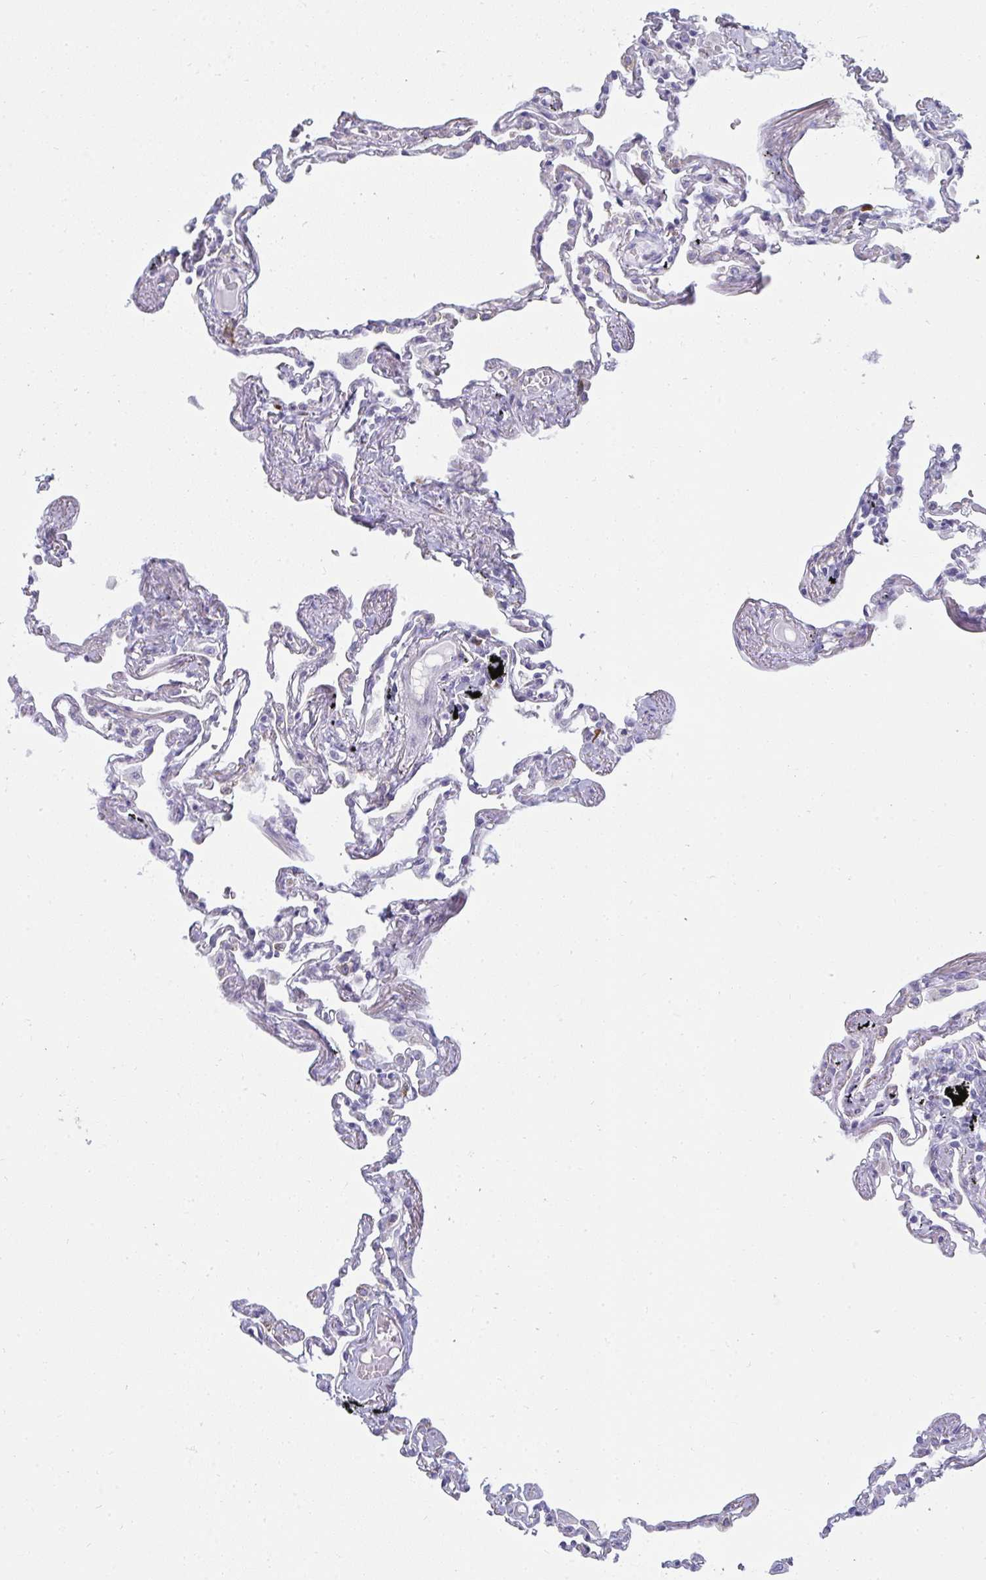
{"staining": {"intensity": "weak", "quantity": "<25%", "location": "cytoplasmic/membranous"}, "tissue": "lung", "cell_type": "Alveolar cells", "image_type": "normal", "snomed": [{"axis": "morphology", "description": "Normal tissue, NOS"}, {"axis": "topography", "description": "Lung"}], "caption": "Immunohistochemistry histopathology image of unremarkable lung stained for a protein (brown), which exhibits no positivity in alveolar cells. The staining is performed using DAB (3,3'-diaminobenzidine) brown chromogen with nuclei counter-stained in using hematoxylin.", "gene": "SHROOM1", "patient": {"sex": "female", "age": 67}}